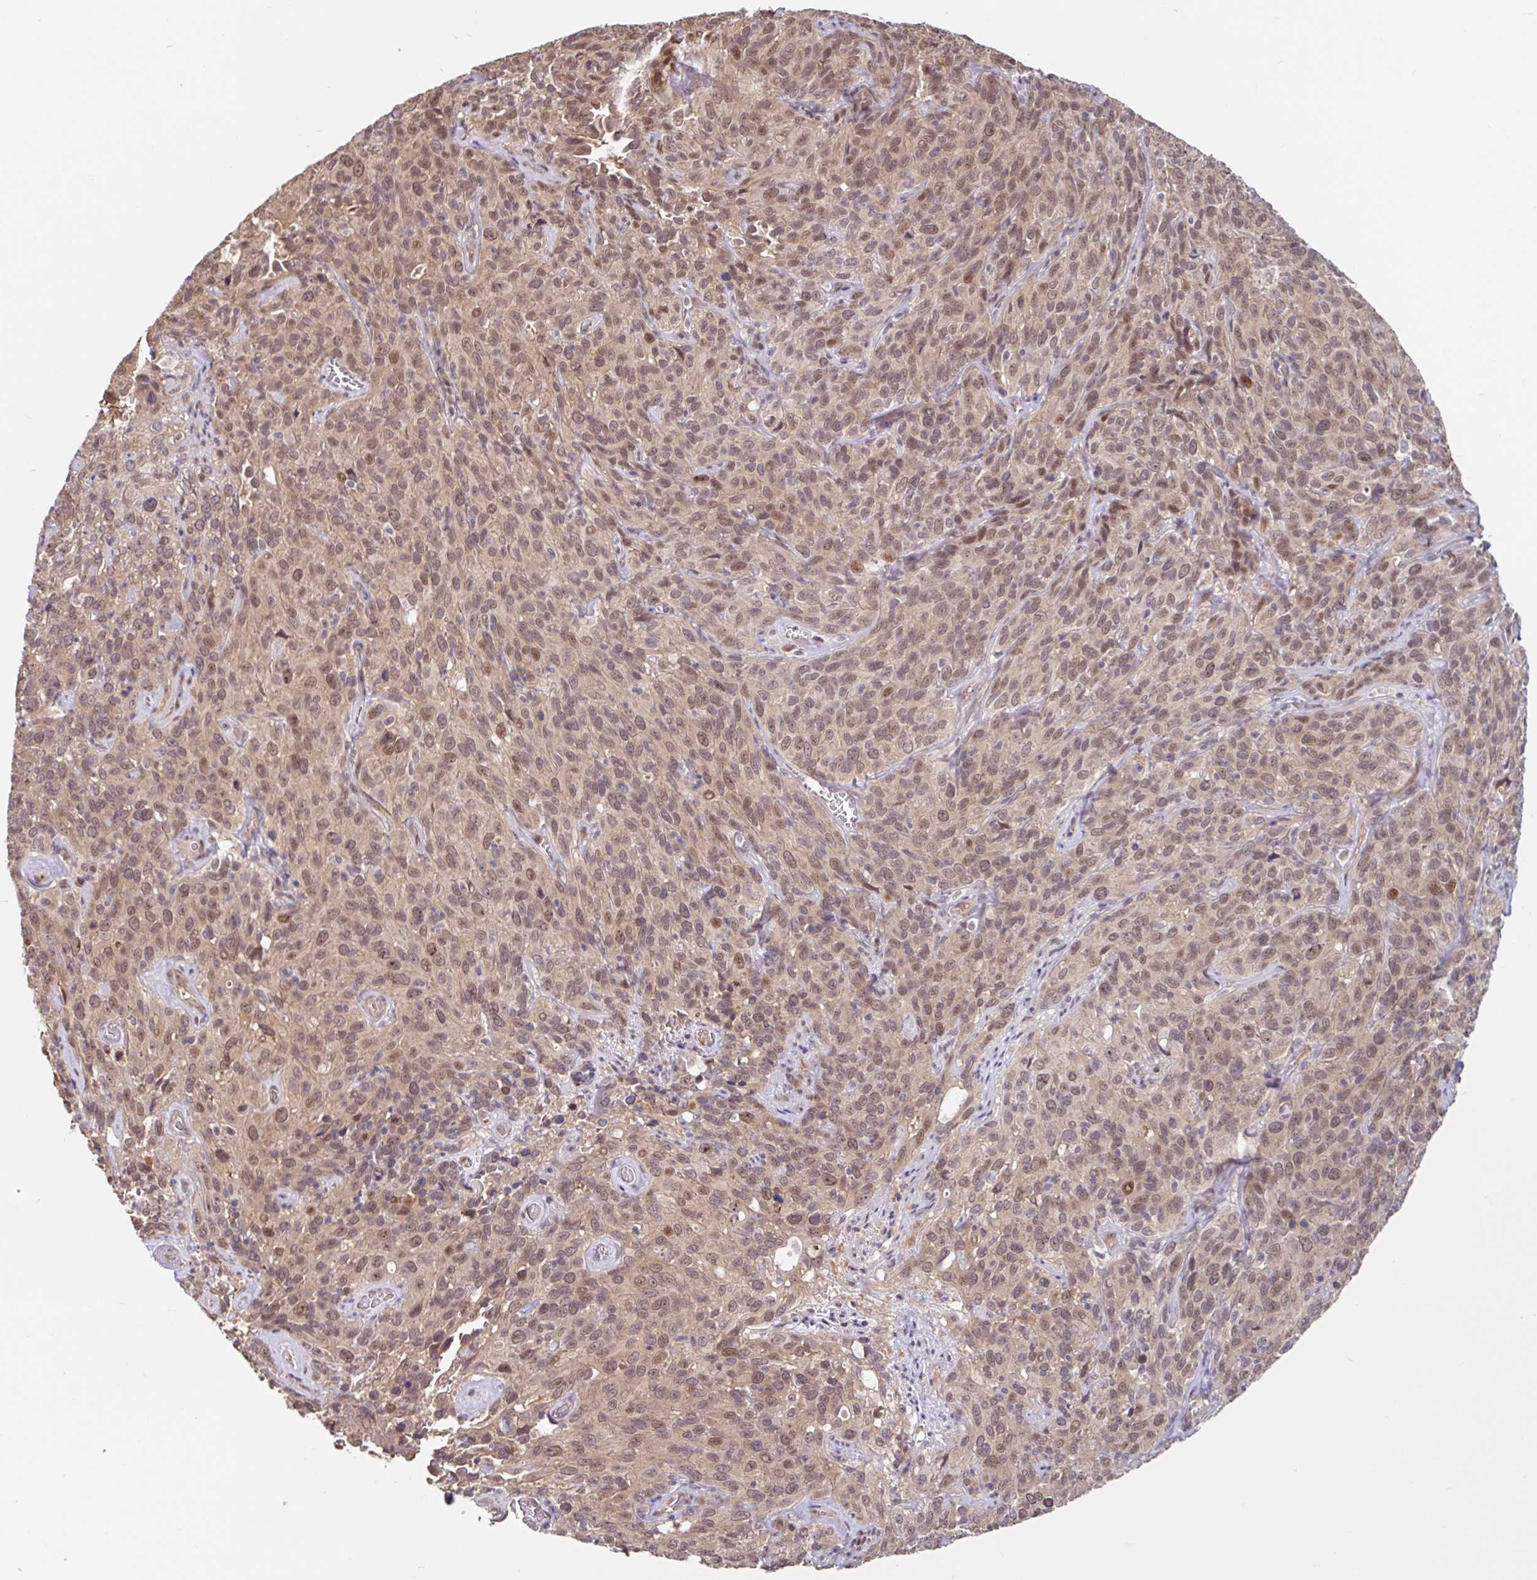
{"staining": {"intensity": "weak", "quantity": ">75%", "location": "nuclear"}, "tissue": "cervical cancer", "cell_type": "Tumor cells", "image_type": "cancer", "snomed": [{"axis": "morphology", "description": "Squamous cell carcinoma, NOS"}, {"axis": "topography", "description": "Cervix"}], "caption": "Immunohistochemistry photomicrograph of cervical cancer (squamous cell carcinoma) stained for a protein (brown), which shows low levels of weak nuclear expression in about >75% of tumor cells.", "gene": "STYXL1", "patient": {"sex": "female", "age": 51}}